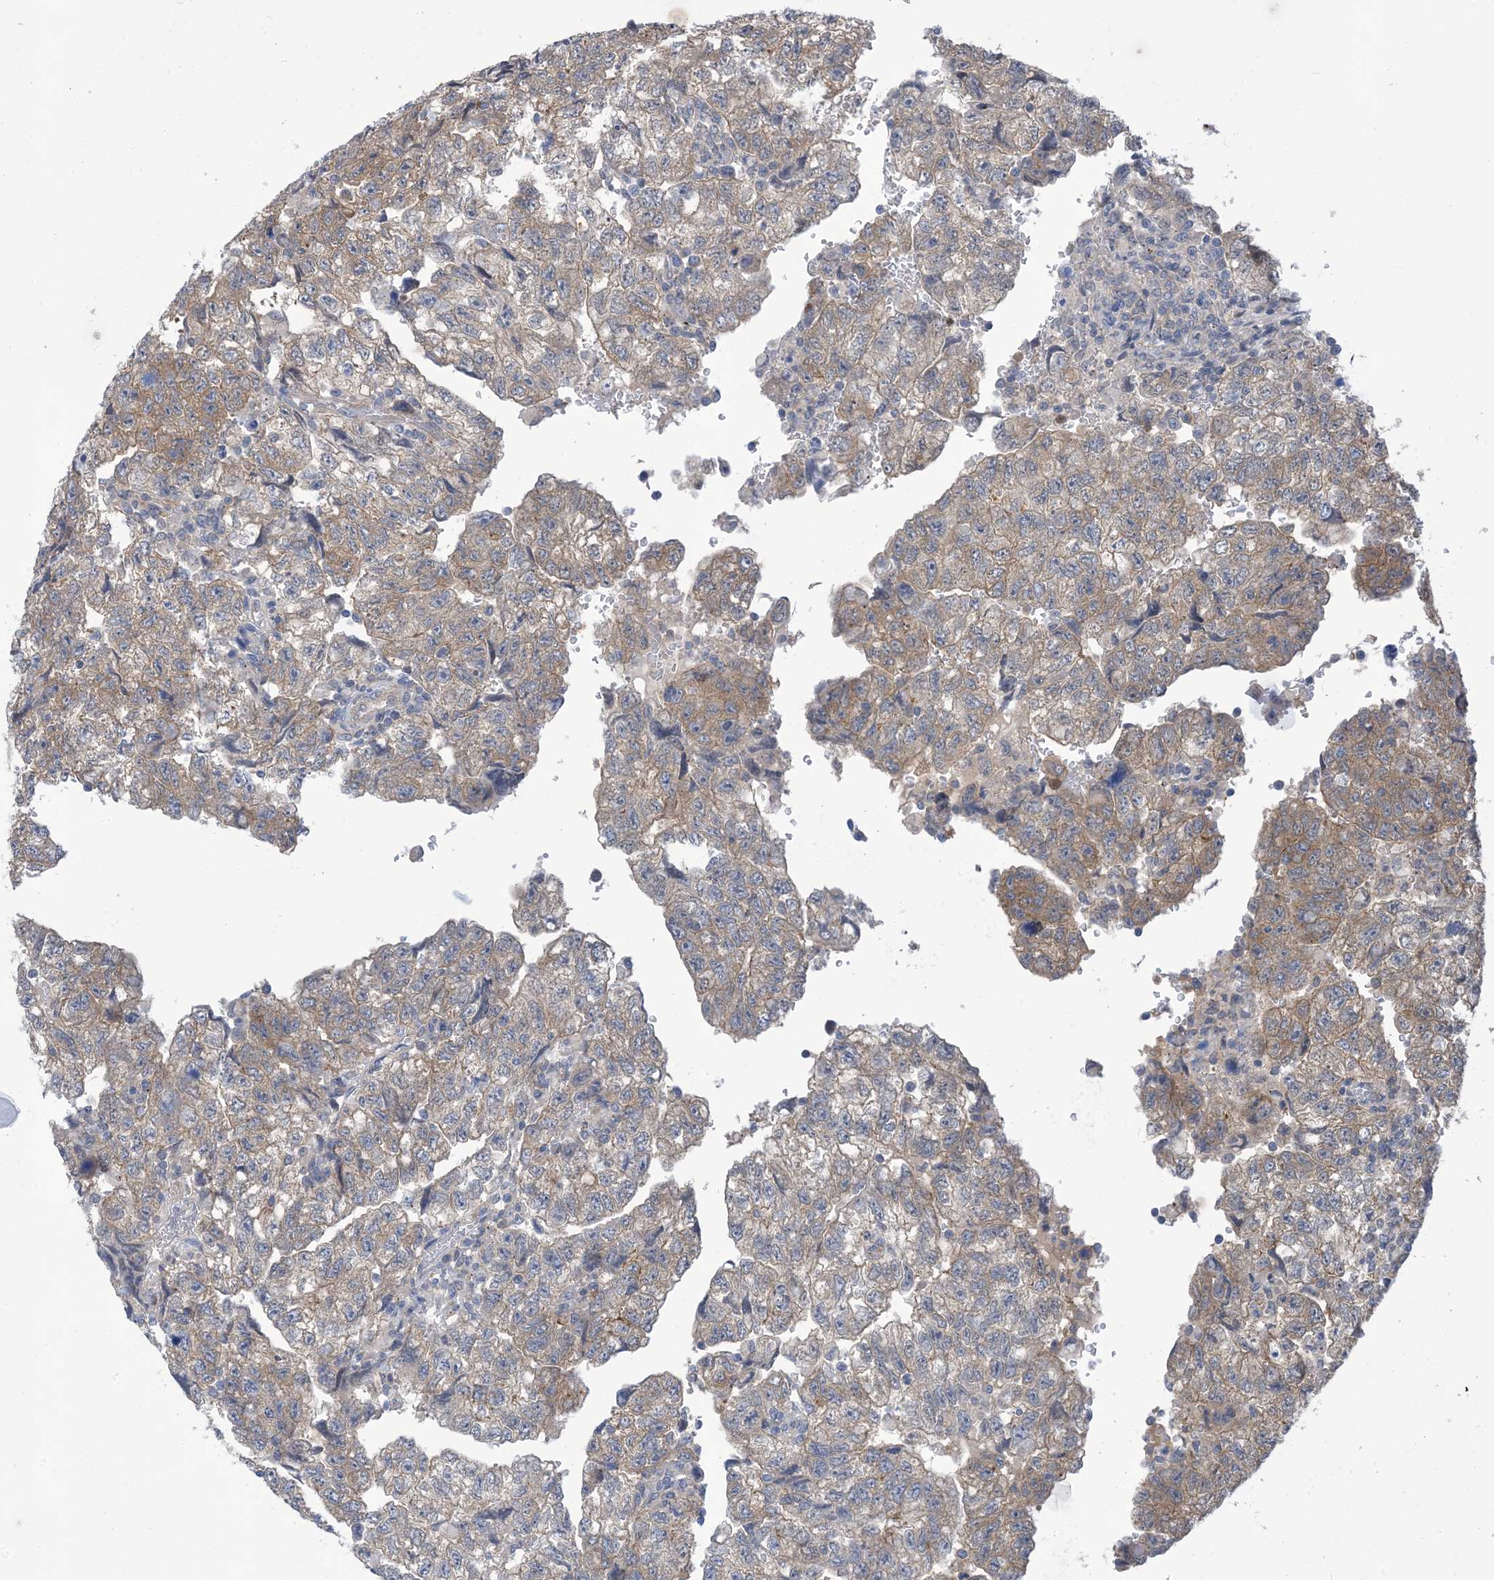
{"staining": {"intensity": "weak", "quantity": "25%-75%", "location": "cytoplasmic/membranous"}, "tissue": "testis cancer", "cell_type": "Tumor cells", "image_type": "cancer", "snomed": [{"axis": "morphology", "description": "Carcinoma, Embryonal, NOS"}, {"axis": "topography", "description": "Testis"}], "caption": "The histopathology image exhibits a brown stain indicating the presence of a protein in the cytoplasmic/membranous of tumor cells in testis cancer.", "gene": "EHBP1", "patient": {"sex": "male", "age": 36}}